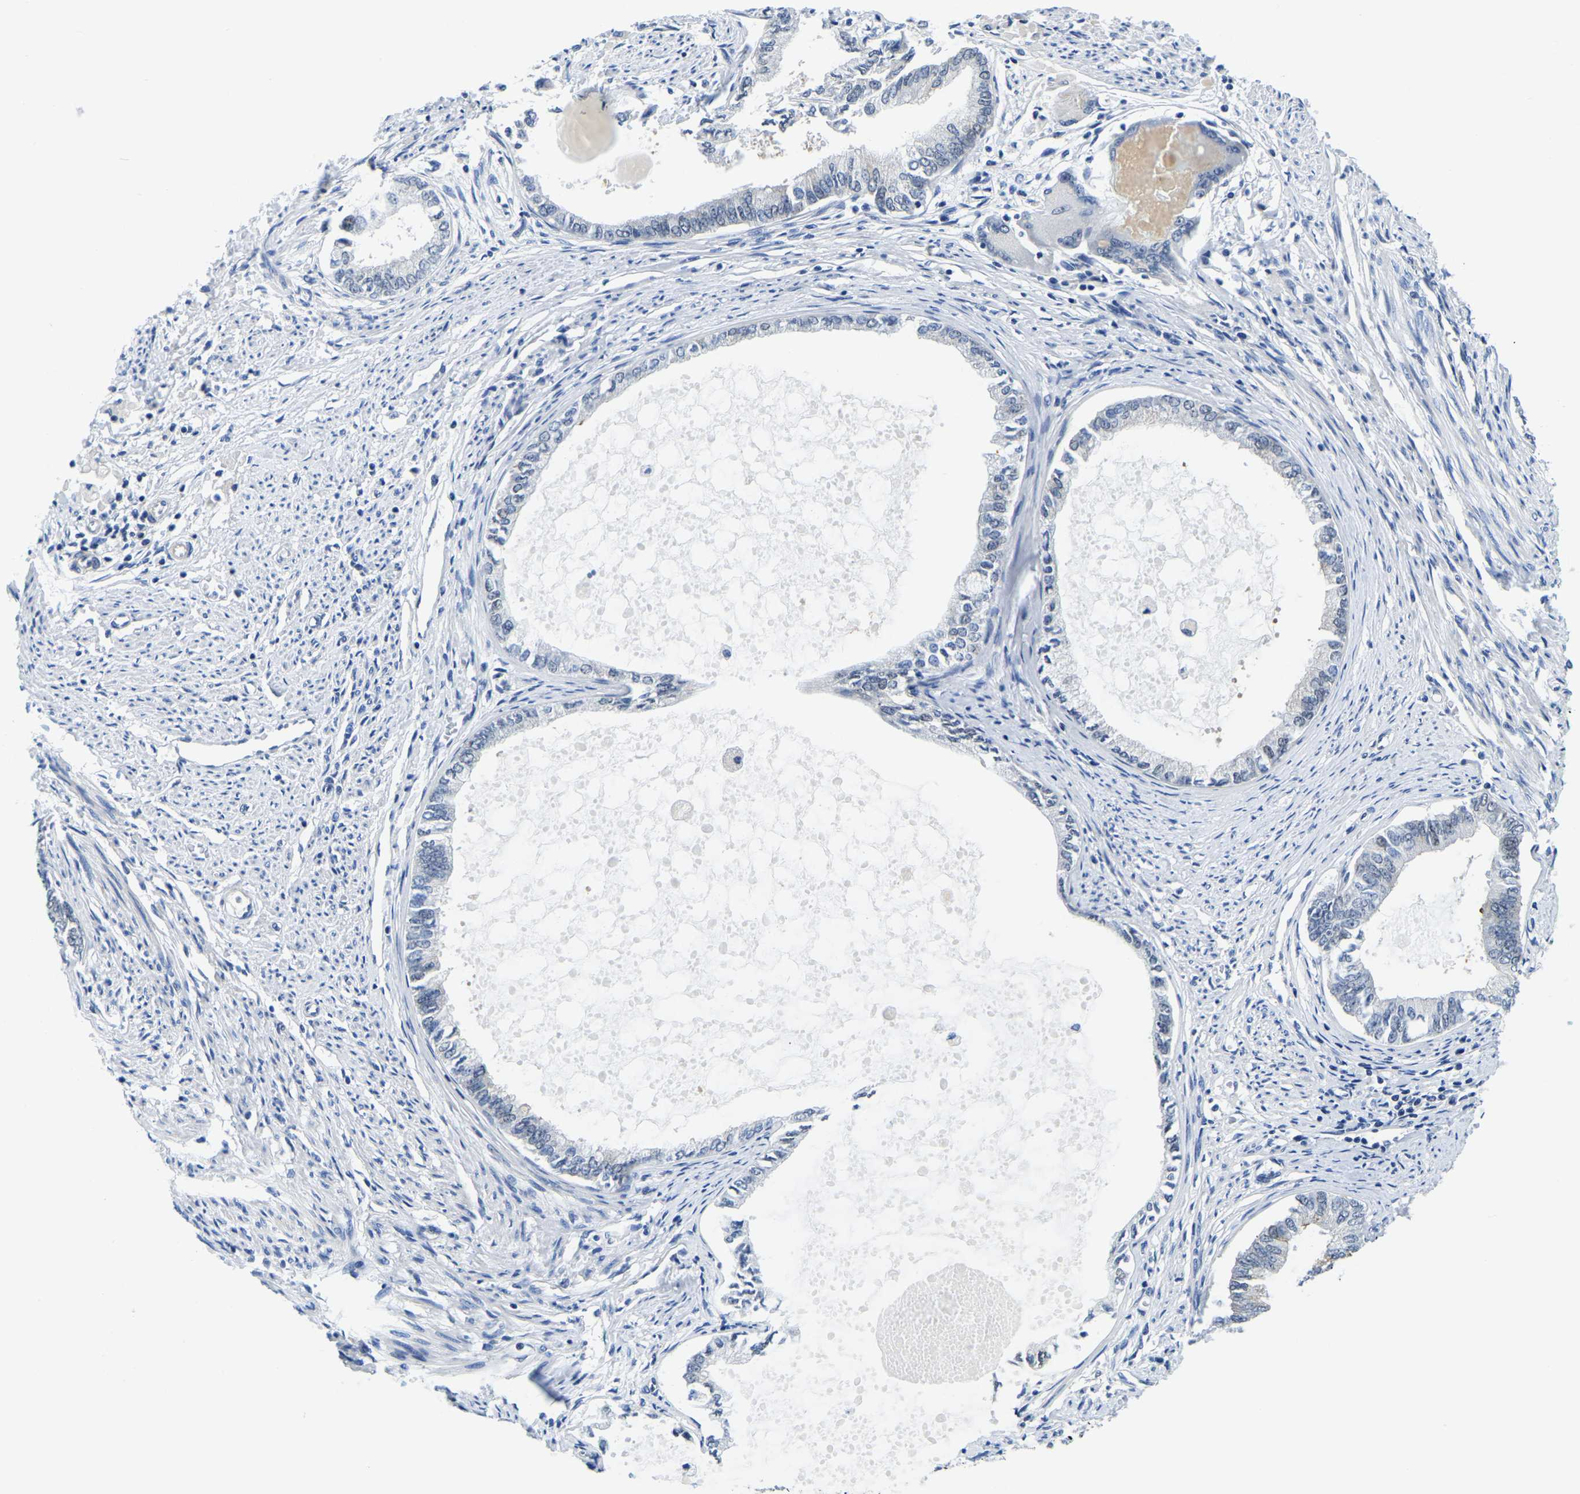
{"staining": {"intensity": "negative", "quantity": "none", "location": "none"}, "tissue": "endometrial cancer", "cell_type": "Tumor cells", "image_type": "cancer", "snomed": [{"axis": "morphology", "description": "Adenocarcinoma, NOS"}, {"axis": "topography", "description": "Endometrium"}], "caption": "The micrograph reveals no significant expression in tumor cells of endometrial cancer (adenocarcinoma). (DAB IHC visualized using brightfield microscopy, high magnification).", "gene": "POLDIP3", "patient": {"sex": "female", "age": 86}}